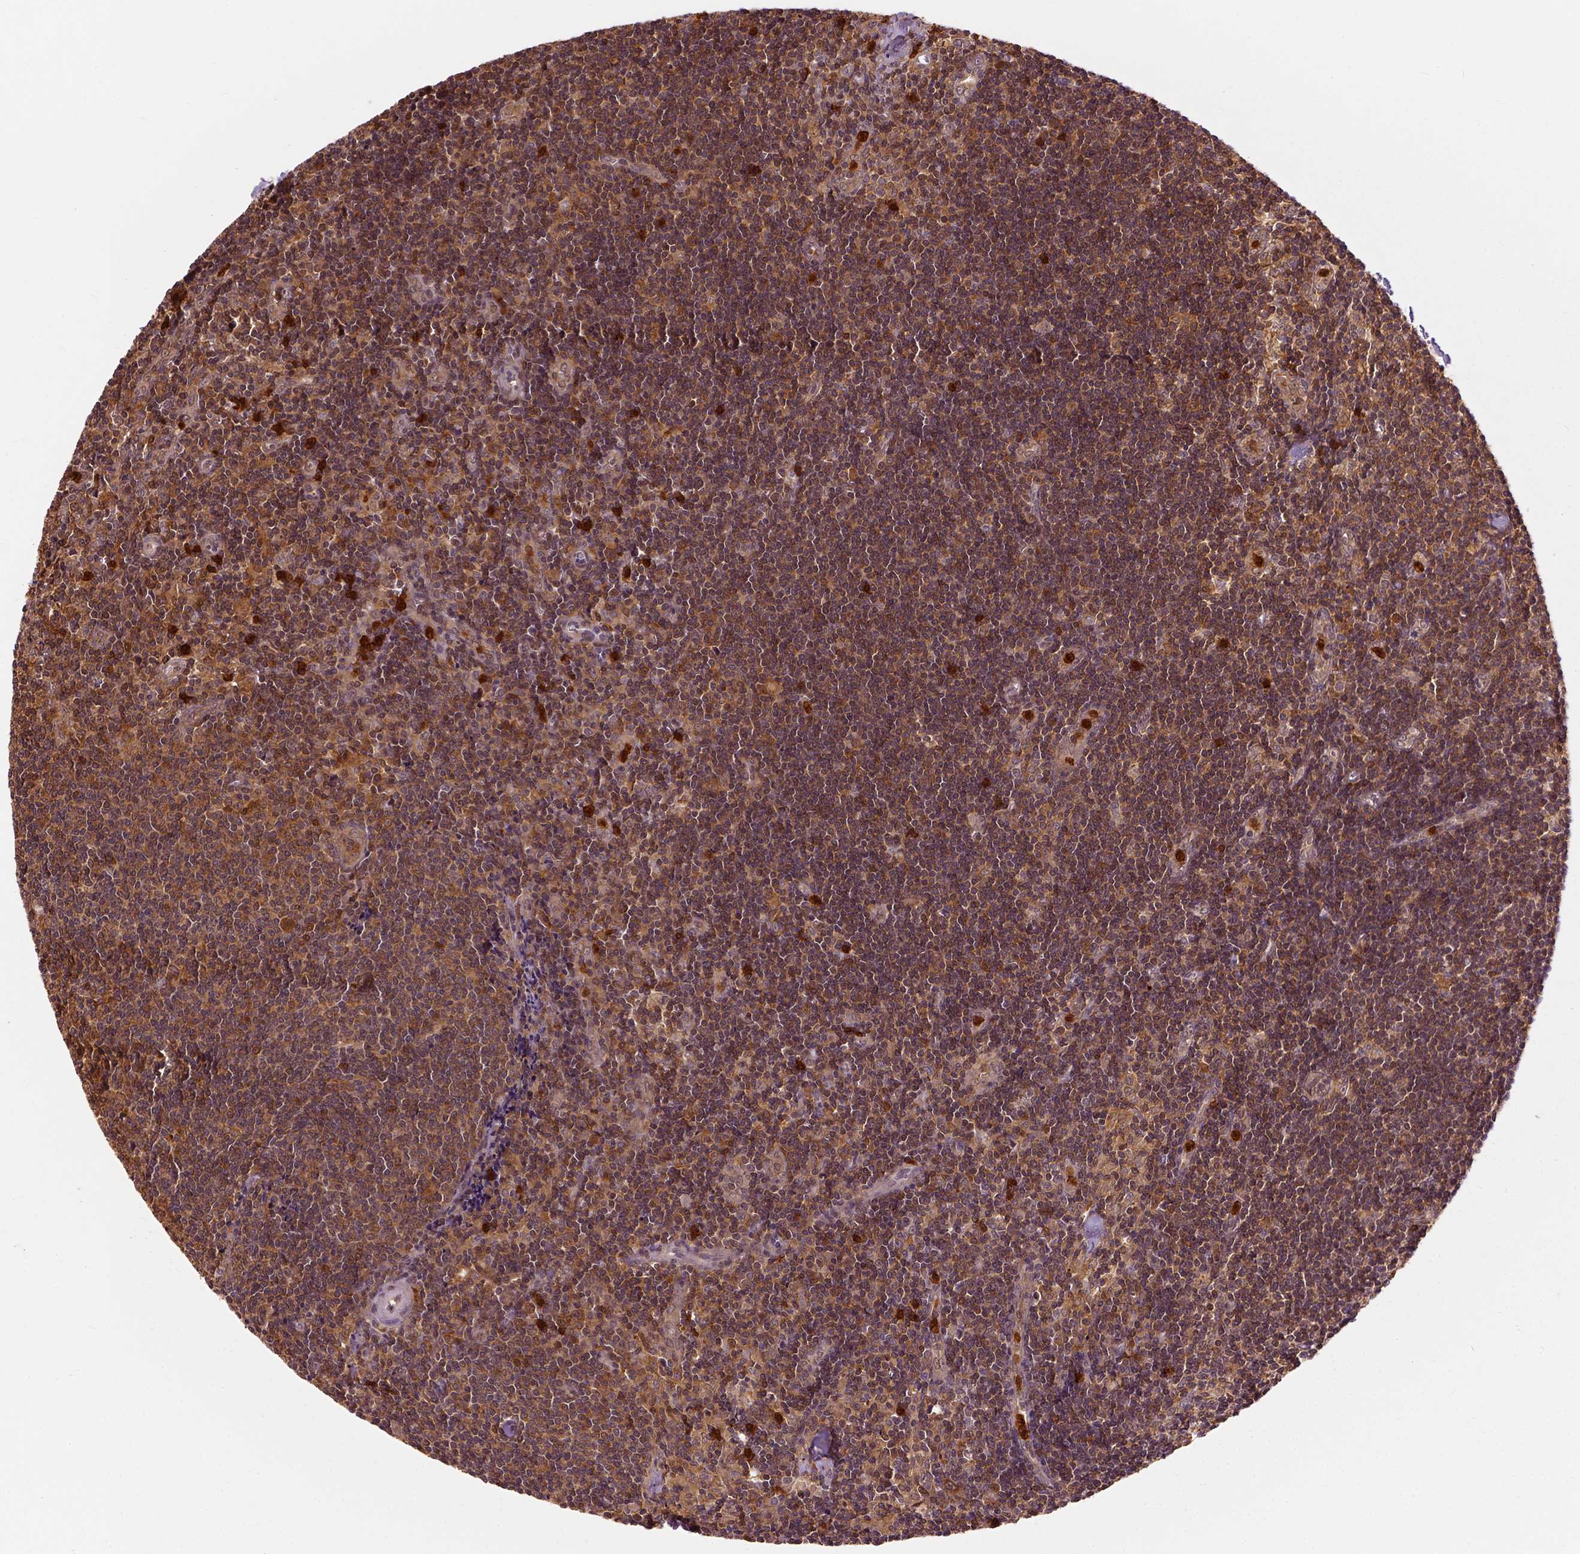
{"staining": {"intensity": "strong", "quantity": ">75%", "location": "cytoplasmic/membranous"}, "tissue": "lymph node", "cell_type": "Germinal center cells", "image_type": "normal", "snomed": [{"axis": "morphology", "description": "Normal tissue, NOS"}, {"axis": "topography", "description": "Lymph node"}], "caption": "This image demonstrates immunohistochemistry (IHC) staining of benign human lymph node, with high strong cytoplasmic/membranous staining in approximately >75% of germinal center cells.", "gene": "GPI", "patient": {"sex": "female", "age": 52}}